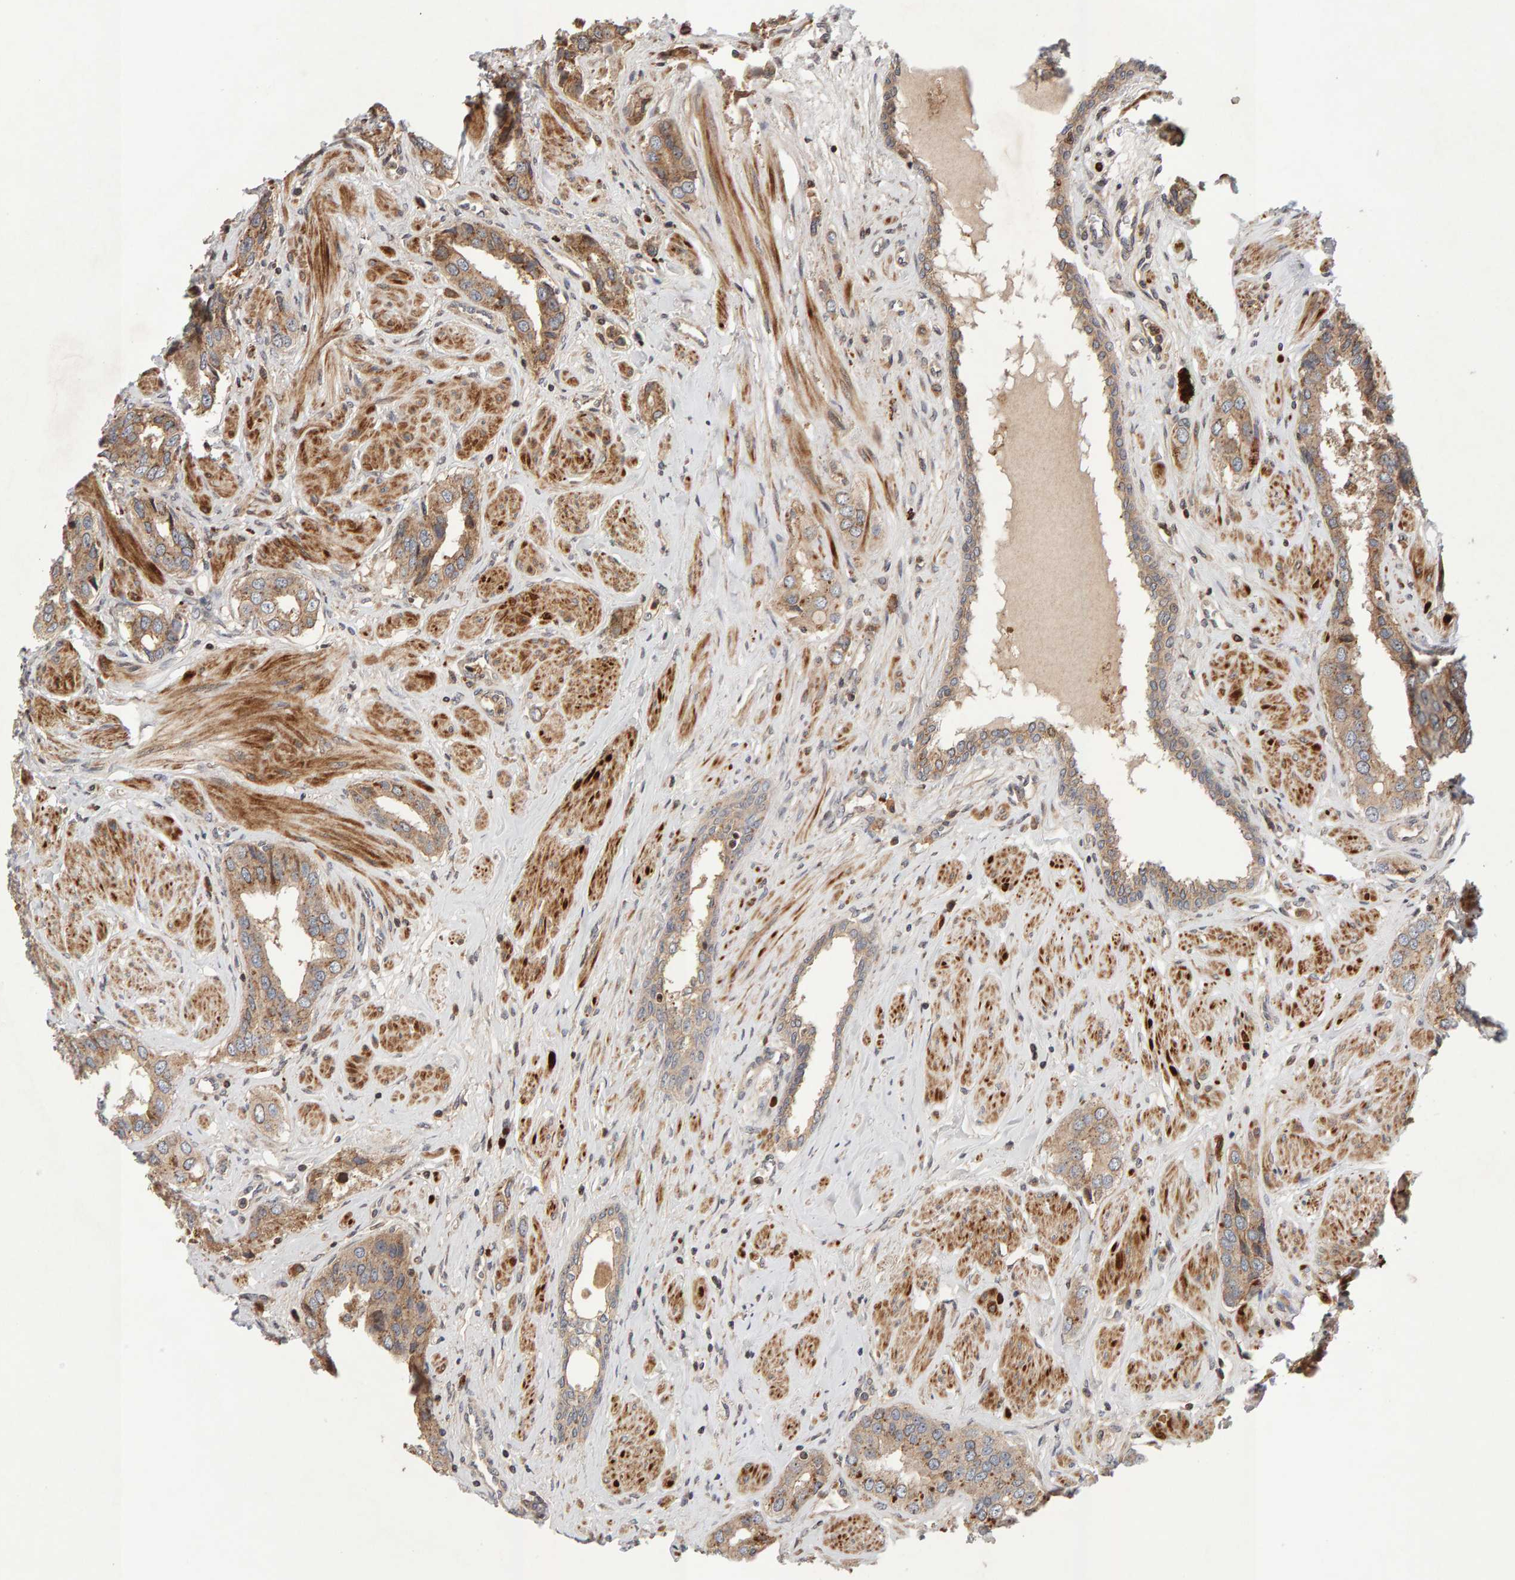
{"staining": {"intensity": "weak", "quantity": ">75%", "location": "cytoplasmic/membranous"}, "tissue": "prostate cancer", "cell_type": "Tumor cells", "image_type": "cancer", "snomed": [{"axis": "morphology", "description": "Adenocarcinoma, High grade"}, {"axis": "topography", "description": "Prostate"}], "caption": "Tumor cells display low levels of weak cytoplasmic/membranous positivity in approximately >75% of cells in human prostate cancer (adenocarcinoma (high-grade)). The staining was performed using DAB, with brown indicating positive protein expression. Nuclei are stained blue with hematoxylin.", "gene": "LZTS1", "patient": {"sex": "male", "age": 52}}